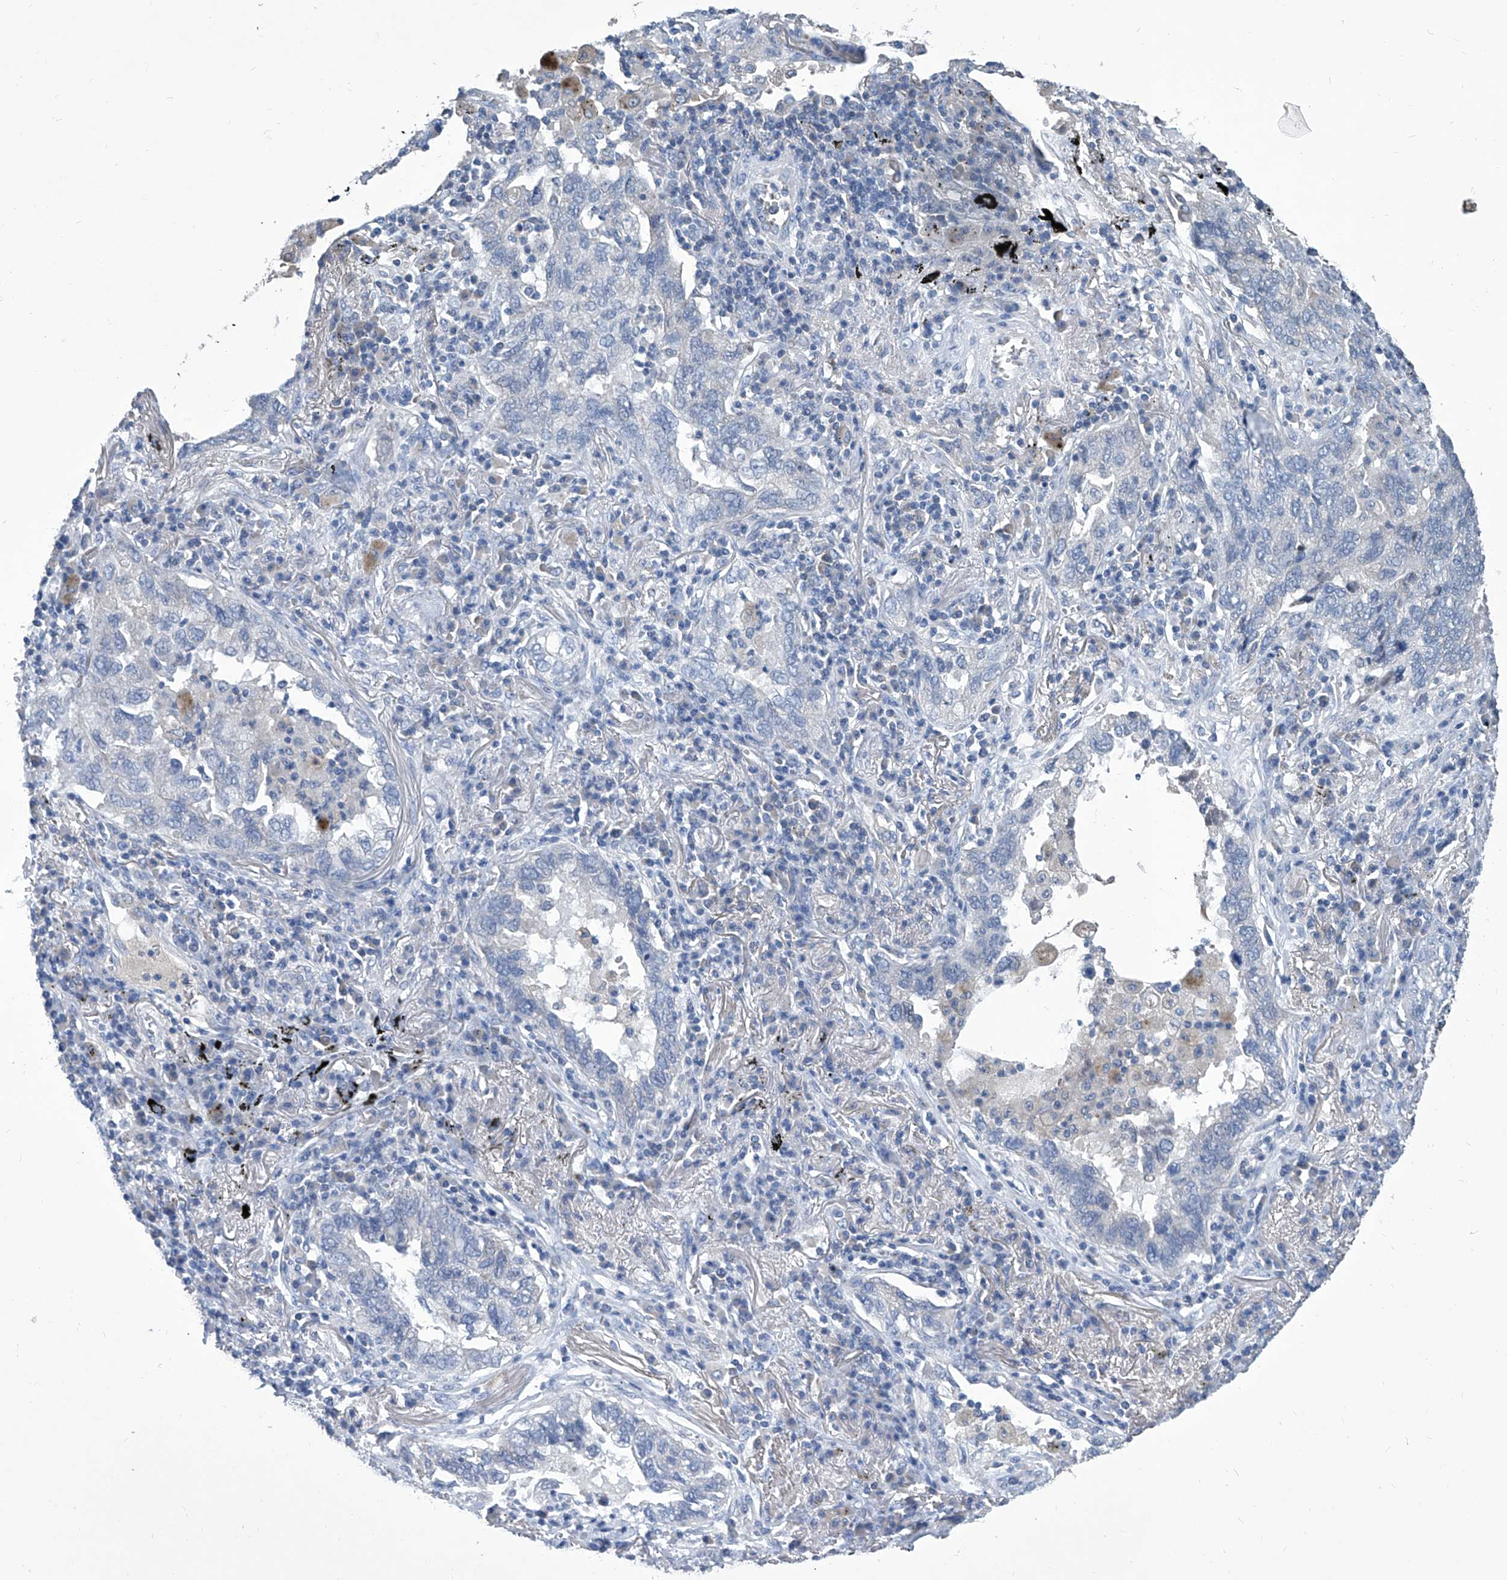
{"staining": {"intensity": "negative", "quantity": "none", "location": "none"}, "tissue": "lung cancer", "cell_type": "Tumor cells", "image_type": "cancer", "snomed": [{"axis": "morphology", "description": "Adenocarcinoma, NOS"}, {"axis": "topography", "description": "Lung"}], "caption": "The histopathology image displays no staining of tumor cells in lung adenocarcinoma. (DAB IHC, high magnification).", "gene": "MTARC1", "patient": {"sex": "male", "age": 65}}